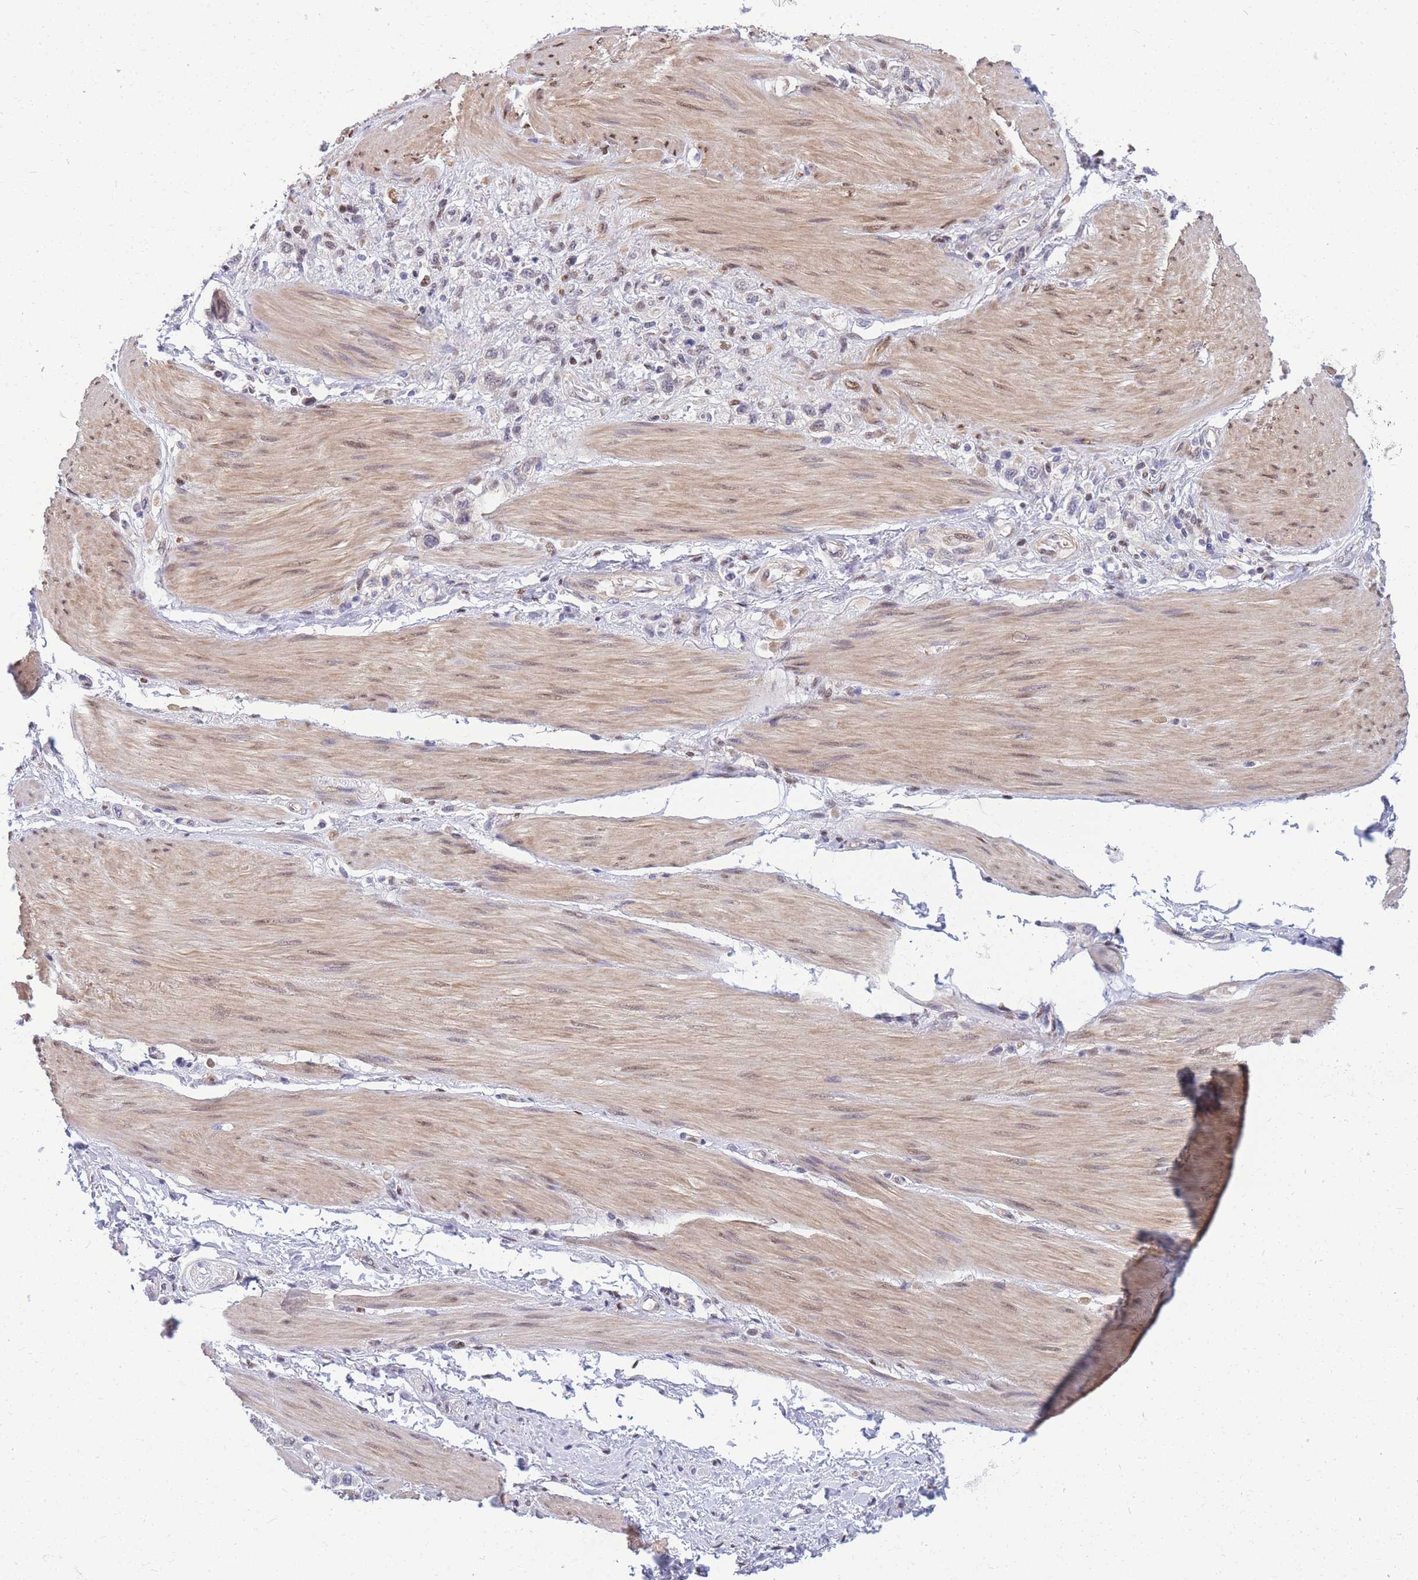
{"staining": {"intensity": "negative", "quantity": "none", "location": "none"}, "tissue": "stomach cancer", "cell_type": "Tumor cells", "image_type": "cancer", "snomed": [{"axis": "morphology", "description": "Adenocarcinoma, NOS"}, {"axis": "topography", "description": "Stomach"}], "caption": "Tumor cells show no significant staining in stomach adenocarcinoma.", "gene": "CRACD", "patient": {"sex": "female", "age": 65}}